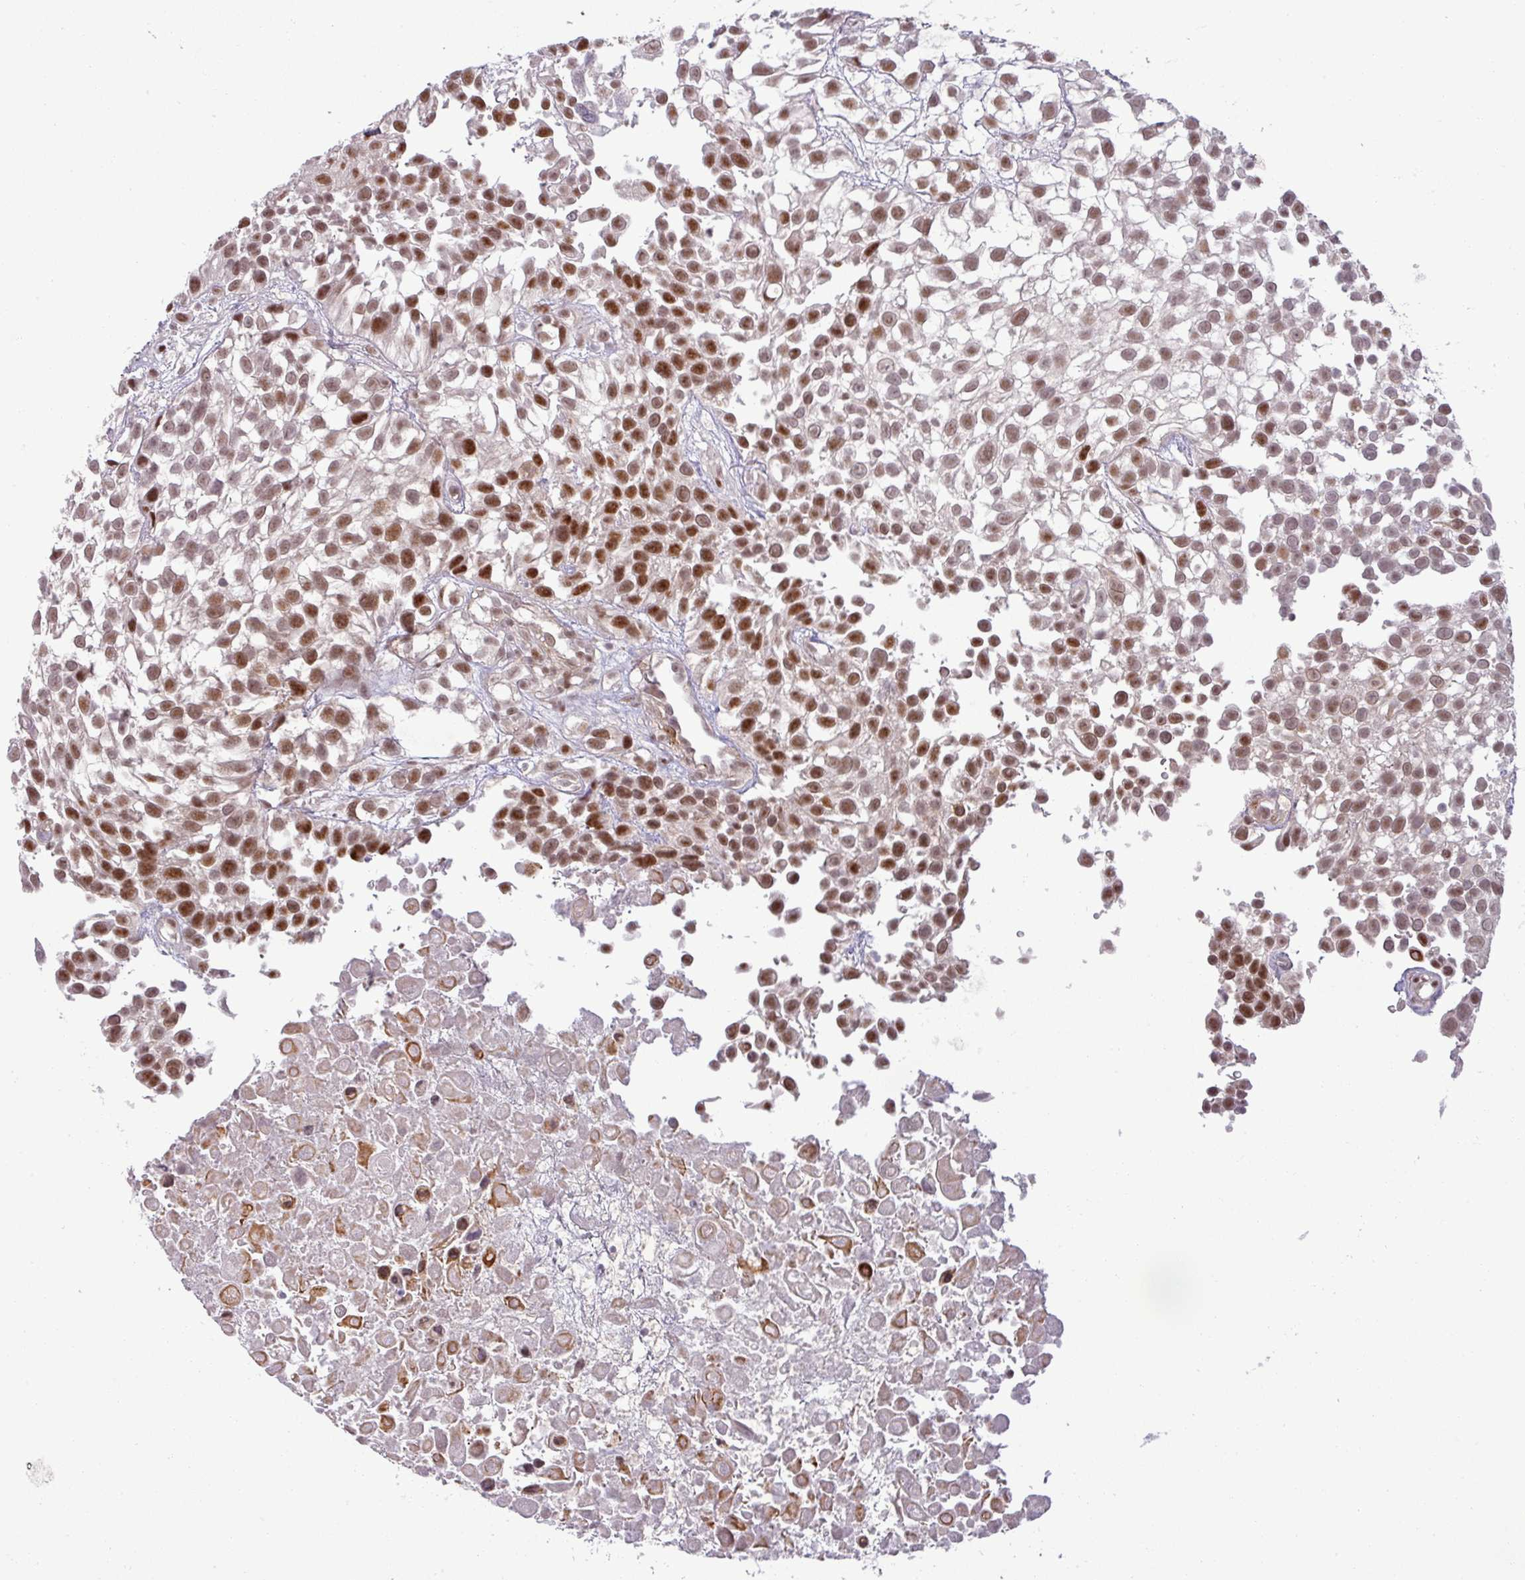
{"staining": {"intensity": "strong", "quantity": "25%-75%", "location": "nuclear"}, "tissue": "urothelial cancer", "cell_type": "Tumor cells", "image_type": "cancer", "snomed": [{"axis": "morphology", "description": "Urothelial carcinoma, High grade"}, {"axis": "topography", "description": "Urinary bladder"}], "caption": "A high amount of strong nuclear expression is seen in approximately 25%-75% of tumor cells in urothelial carcinoma (high-grade) tissue. (Brightfield microscopy of DAB IHC at high magnification).", "gene": "PTPN20", "patient": {"sex": "male", "age": 56}}